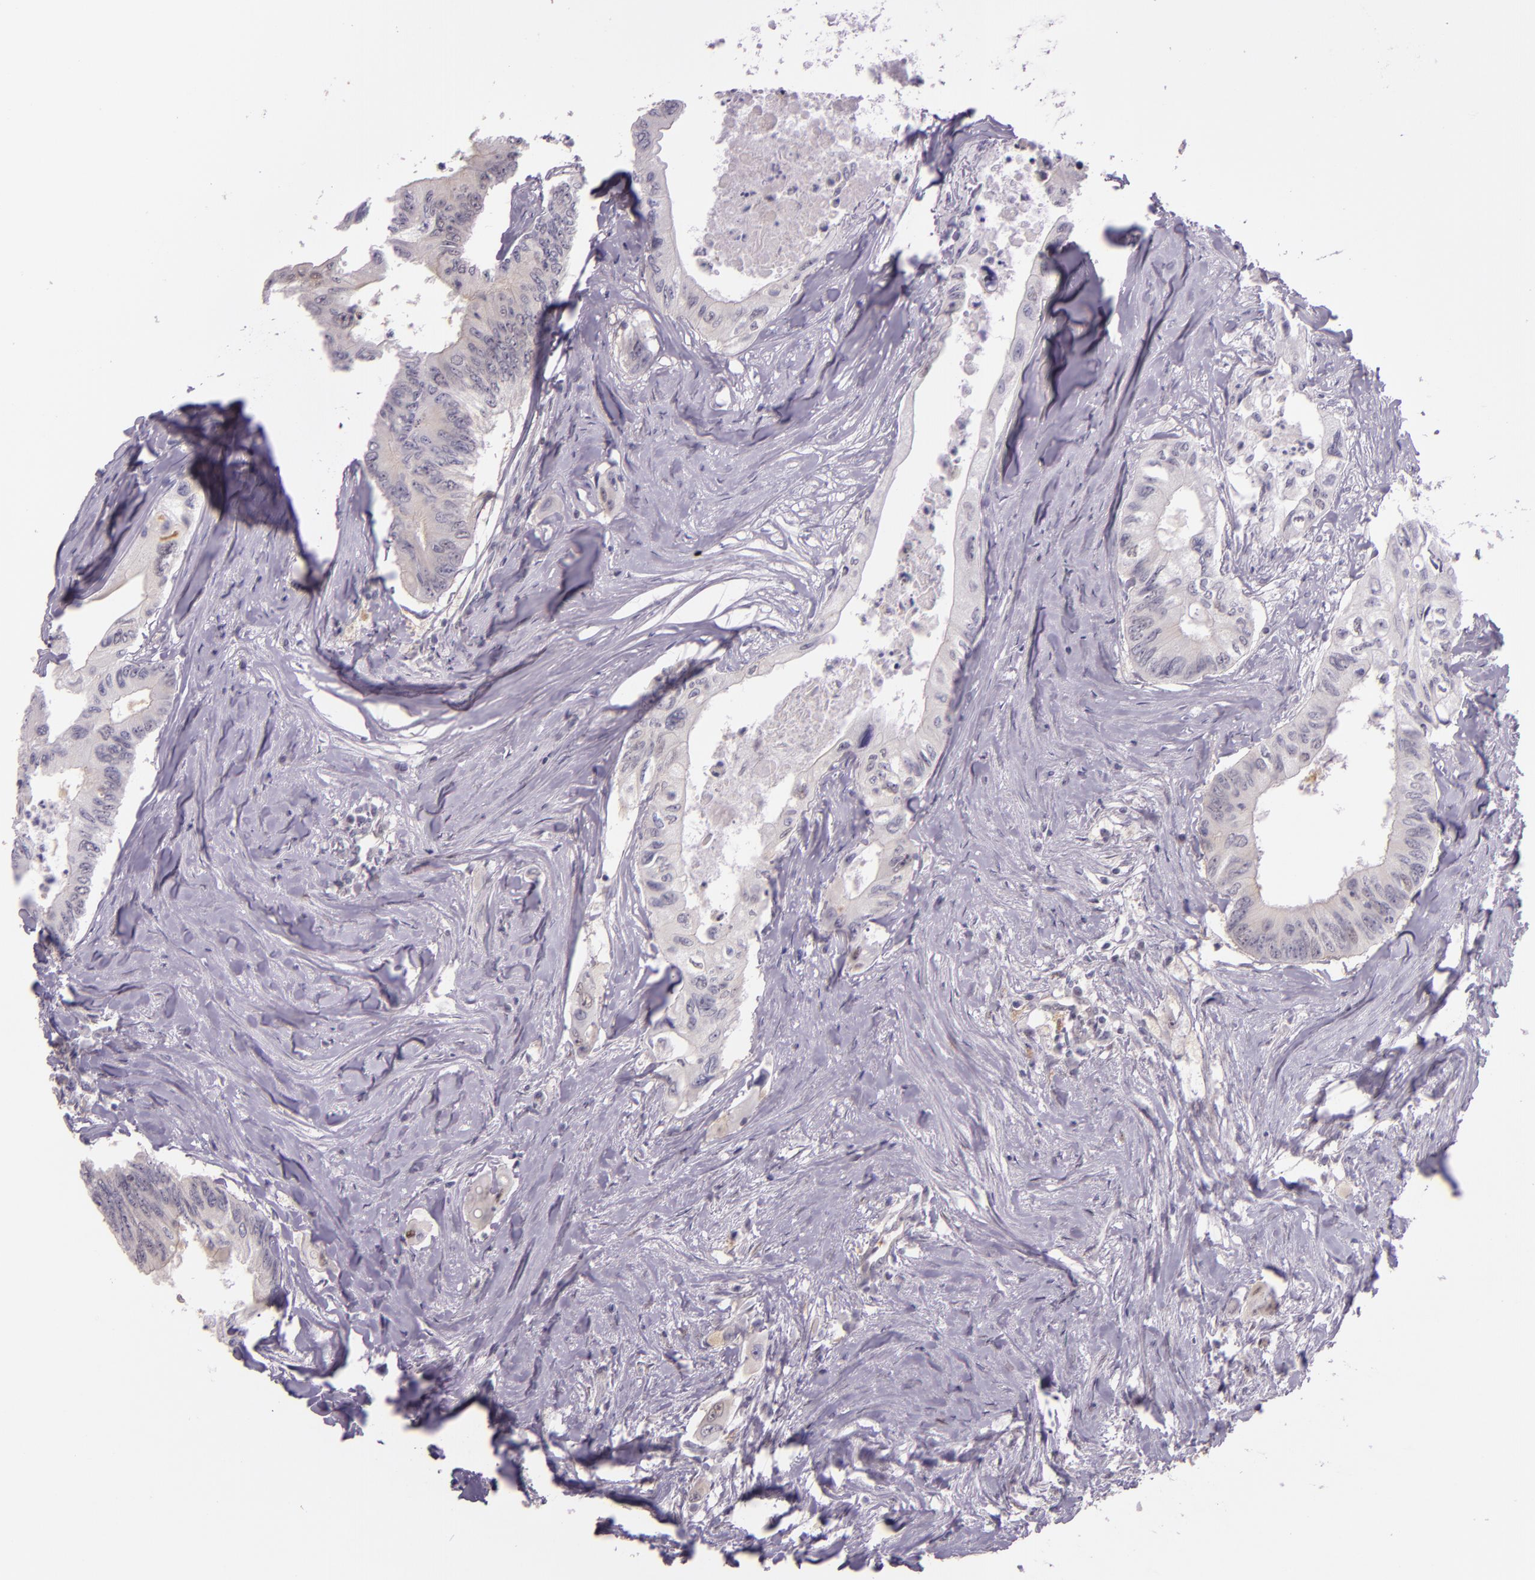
{"staining": {"intensity": "moderate", "quantity": ">75%", "location": "cytoplasmic/membranous,nuclear"}, "tissue": "colorectal cancer", "cell_type": "Tumor cells", "image_type": "cancer", "snomed": [{"axis": "morphology", "description": "Adenocarcinoma, NOS"}, {"axis": "topography", "description": "Colon"}], "caption": "A photomicrograph of human colorectal cancer (adenocarcinoma) stained for a protein displays moderate cytoplasmic/membranous and nuclear brown staining in tumor cells.", "gene": "HSPA8", "patient": {"sex": "male", "age": 65}}